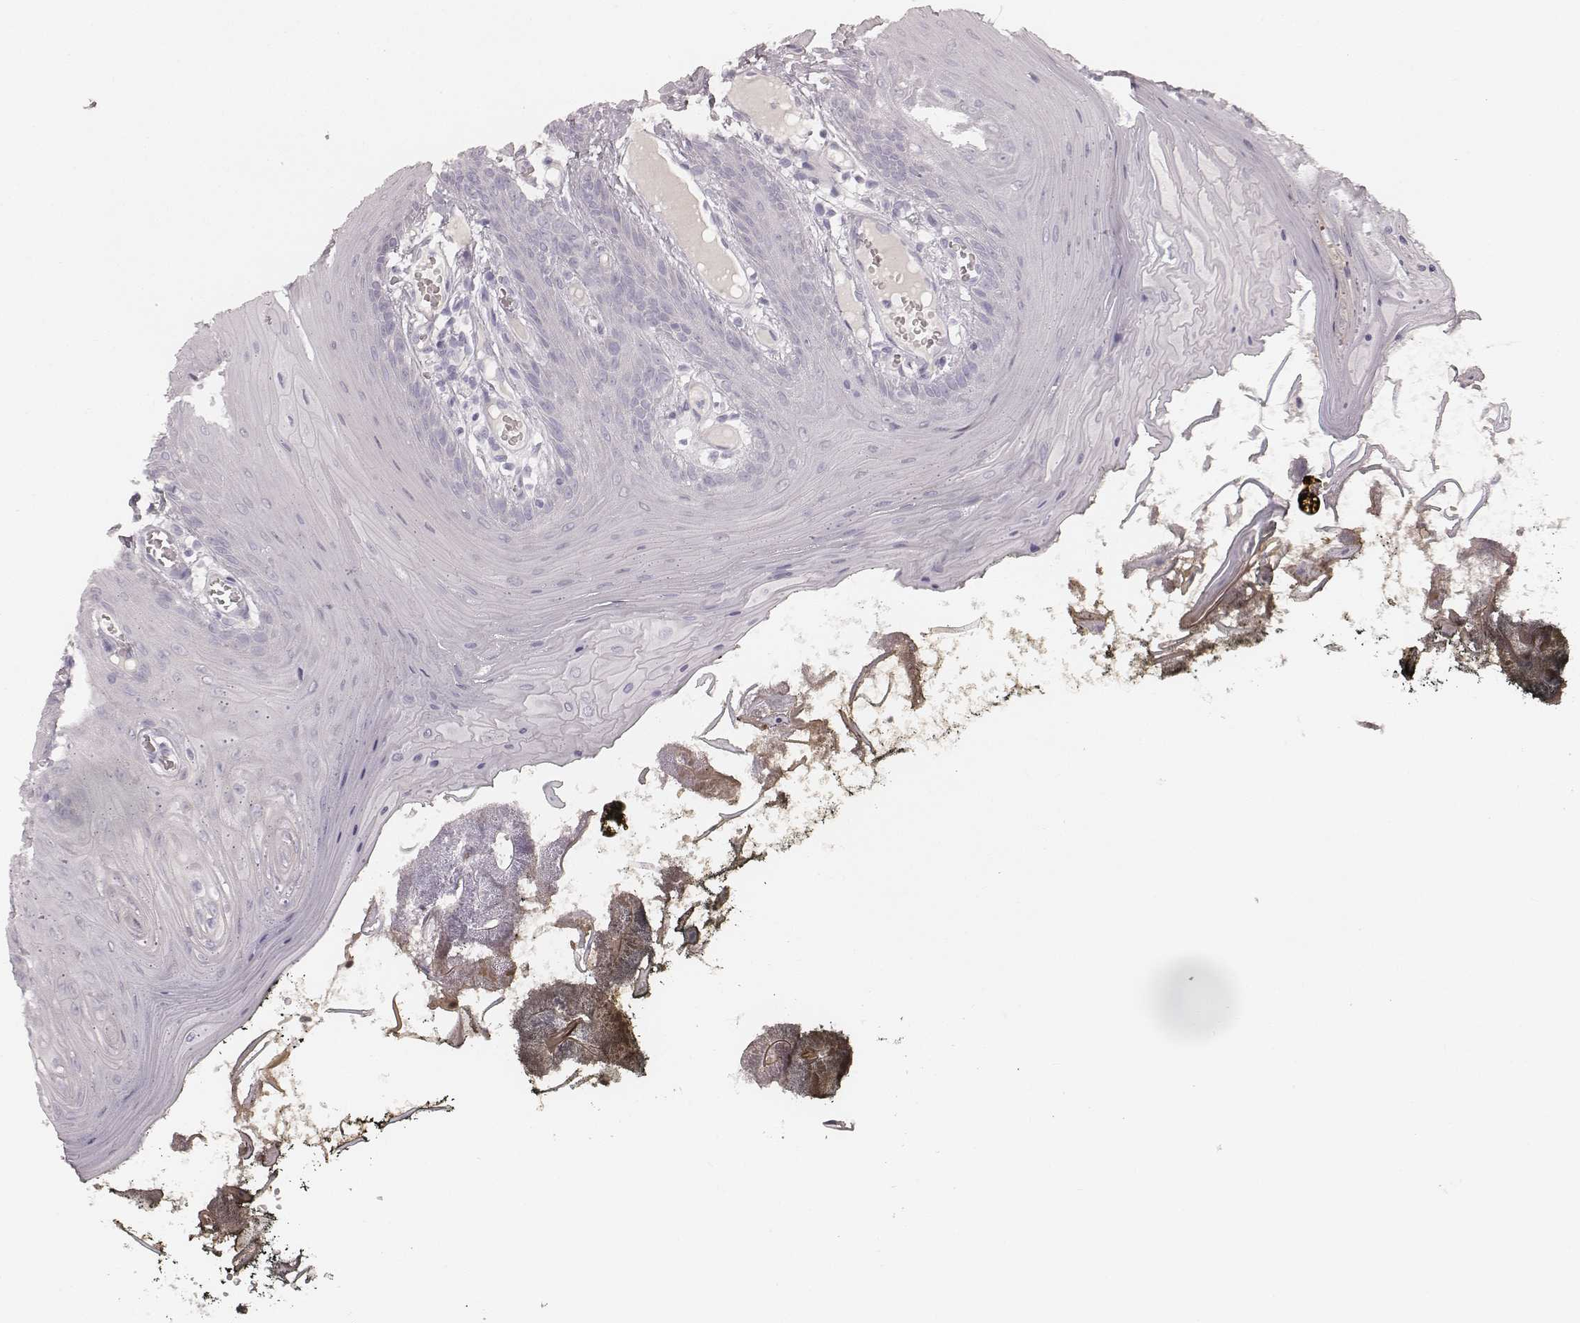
{"staining": {"intensity": "negative", "quantity": "none", "location": "none"}, "tissue": "oral mucosa", "cell_type": "Squamous epithelial cells", "image_type": "normal", "snomed": [{"axis": "morphology", "description": "Normal tissue, NOS"}, {"axis": "topography", "description": "Oral tissue"}], "caption": "DAB (3,3'-diaminobenzidine) immunohistochemical staining of normal human oral mucosa demonstrates no significant positivity in squamous epithelial cells. (Immunohistochemistry, brightfield microscopy, high magnification).", "gene": "KRT26", "patient": {"sex": "male", "age": 9}}